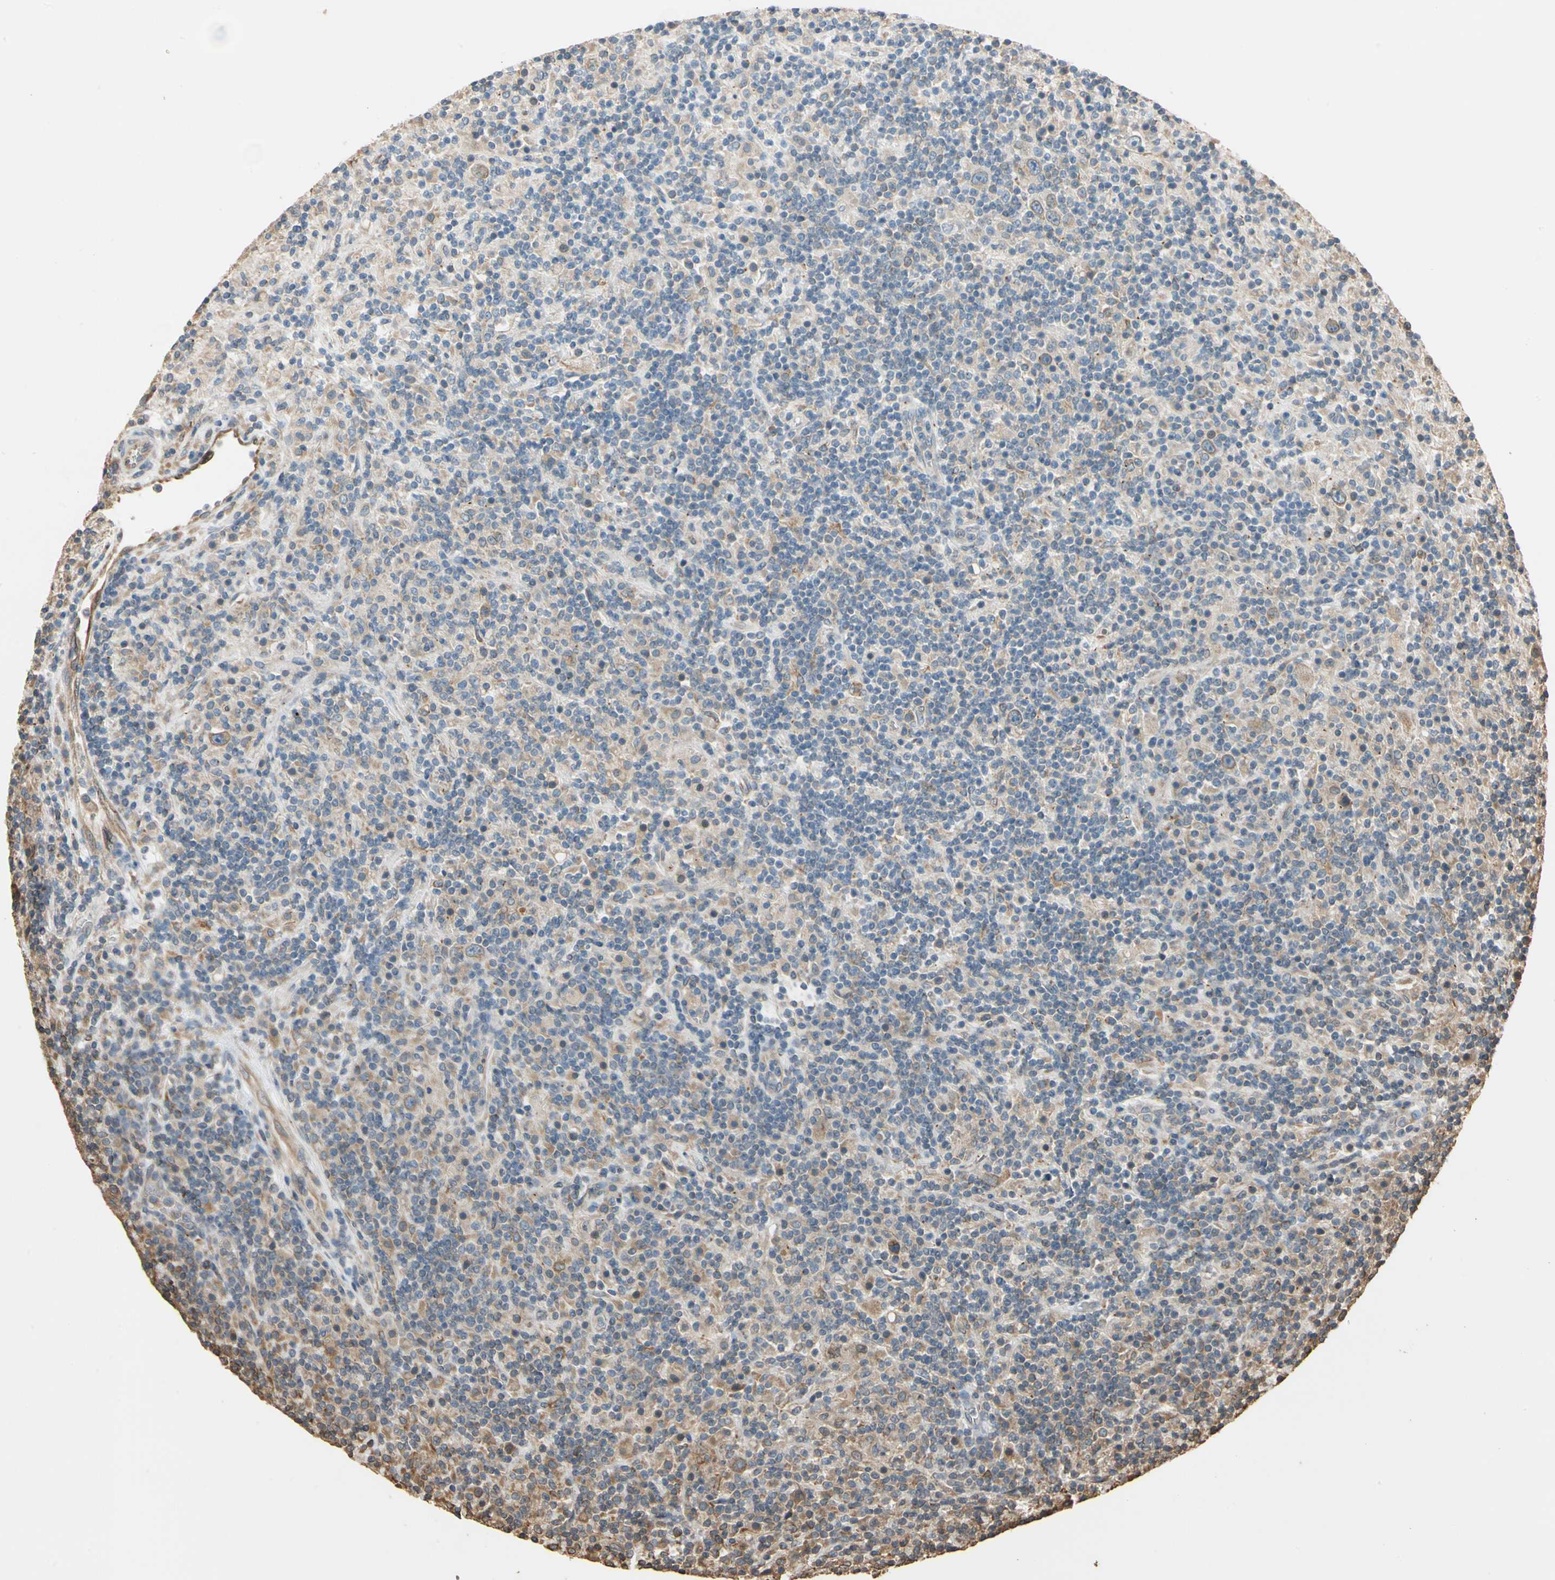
{"staining": {"intensity": "moderate", "quantity": "25%-75%", "location": "cytoplasmic/membranous"}, "tissue": "lymphoma", "cell_type": "Tumor cells", "image_type": "cancer", "snomed": [{"axis": "morphology", "description": "Hodgkin's disease, NOS"}, {"axis": "topography", "description": "Lymph node"}], "caption": "A brown stain labels moderate cytoplasmic/membranous staining of a protein in human lymphoma tumor cells.", "gene": "MAP3K7", "patient": {"sex": "male", "age": 70}}